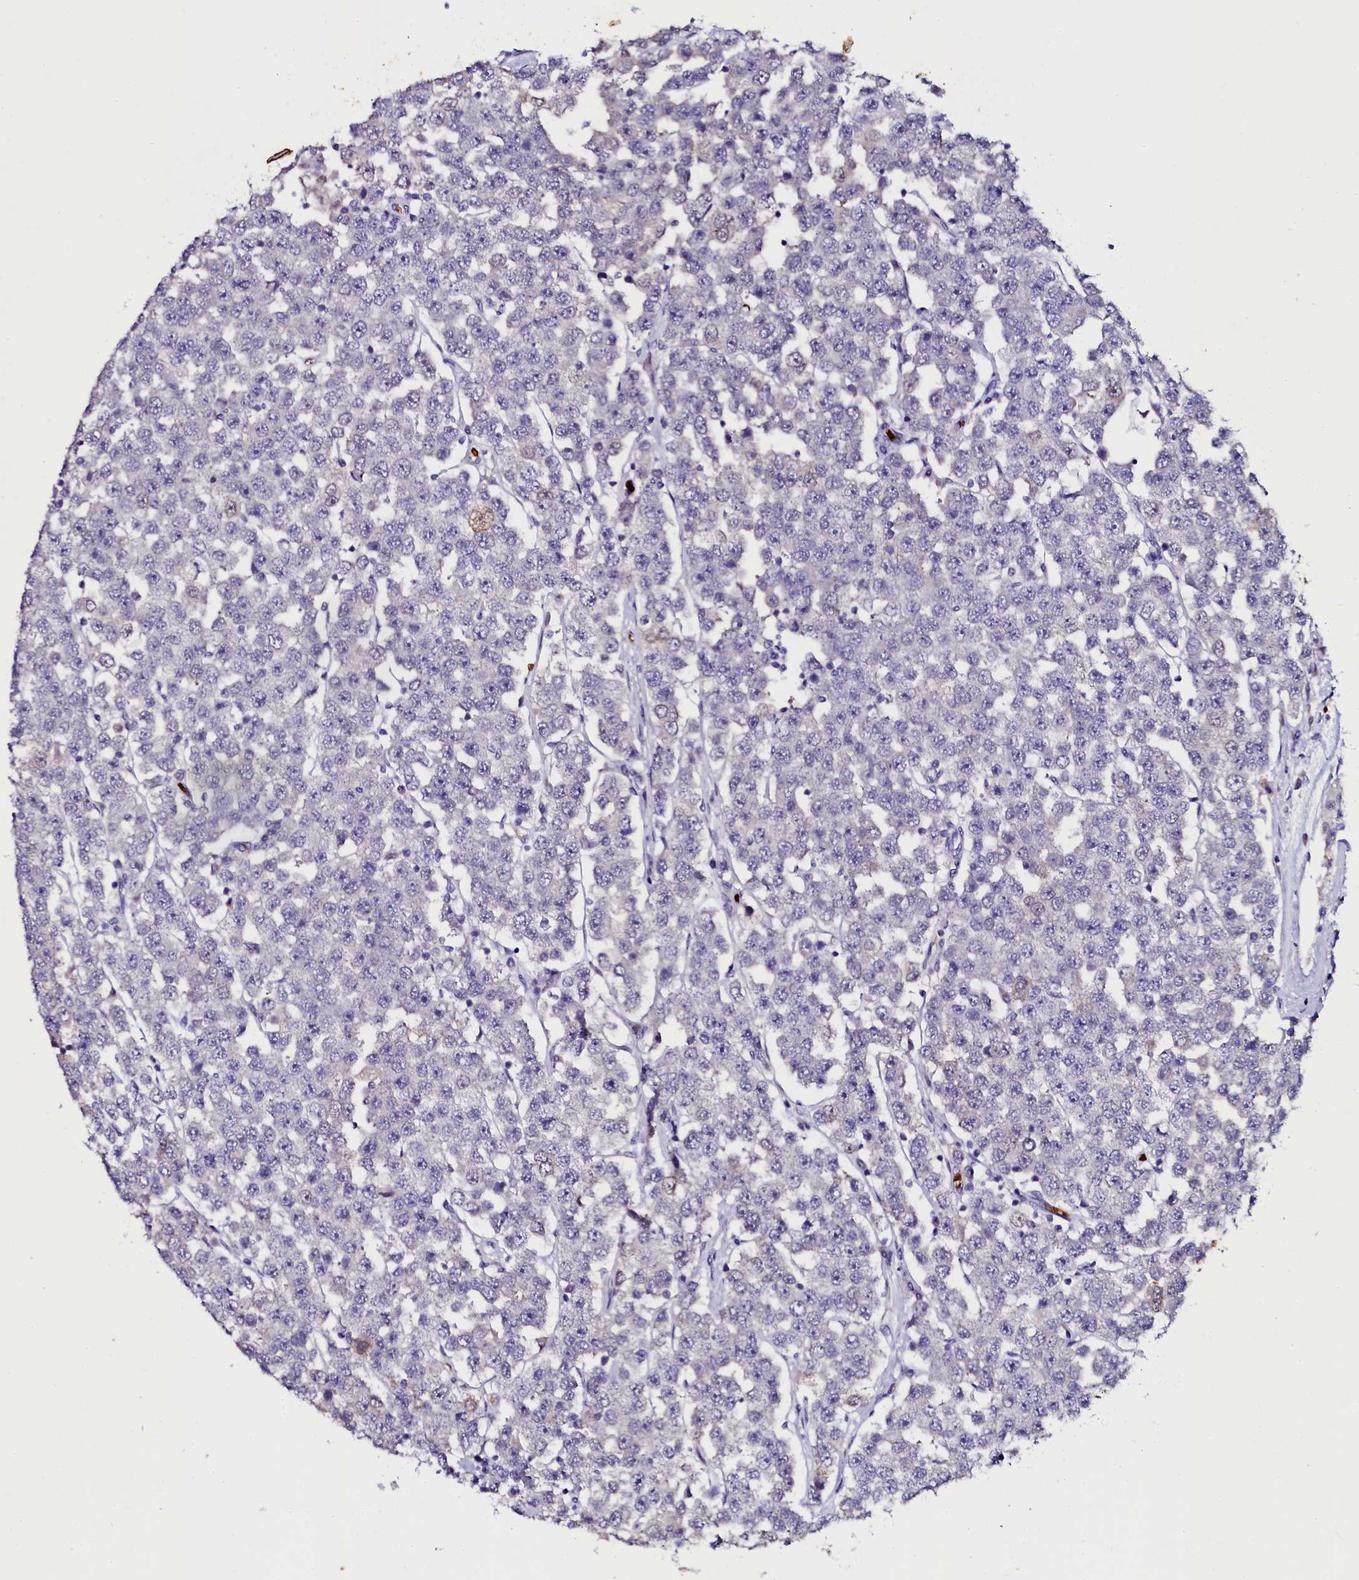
{"staining": {"intensity": "negative", "quantity": "none", "location": "none"}, "tissue": "testis cancer", "cell_type": "Tumor cells", "image_type": "cancer", "snomed": [{"axis": "morphology", "description": "Seminoma, NOS"}, {"axis": "topography", "description": "Testis"}], "caption": "DAB immunohistochemical staining of testis cancer (seminoma) shows no significant expression in tumor cells. (DAB (3,3'-diaminobenzidine) IHC visualized using brightfield microscopy, high magnification).", "gene": "CTDSPL2", "patient": {"sex": "male", "age": 28}}